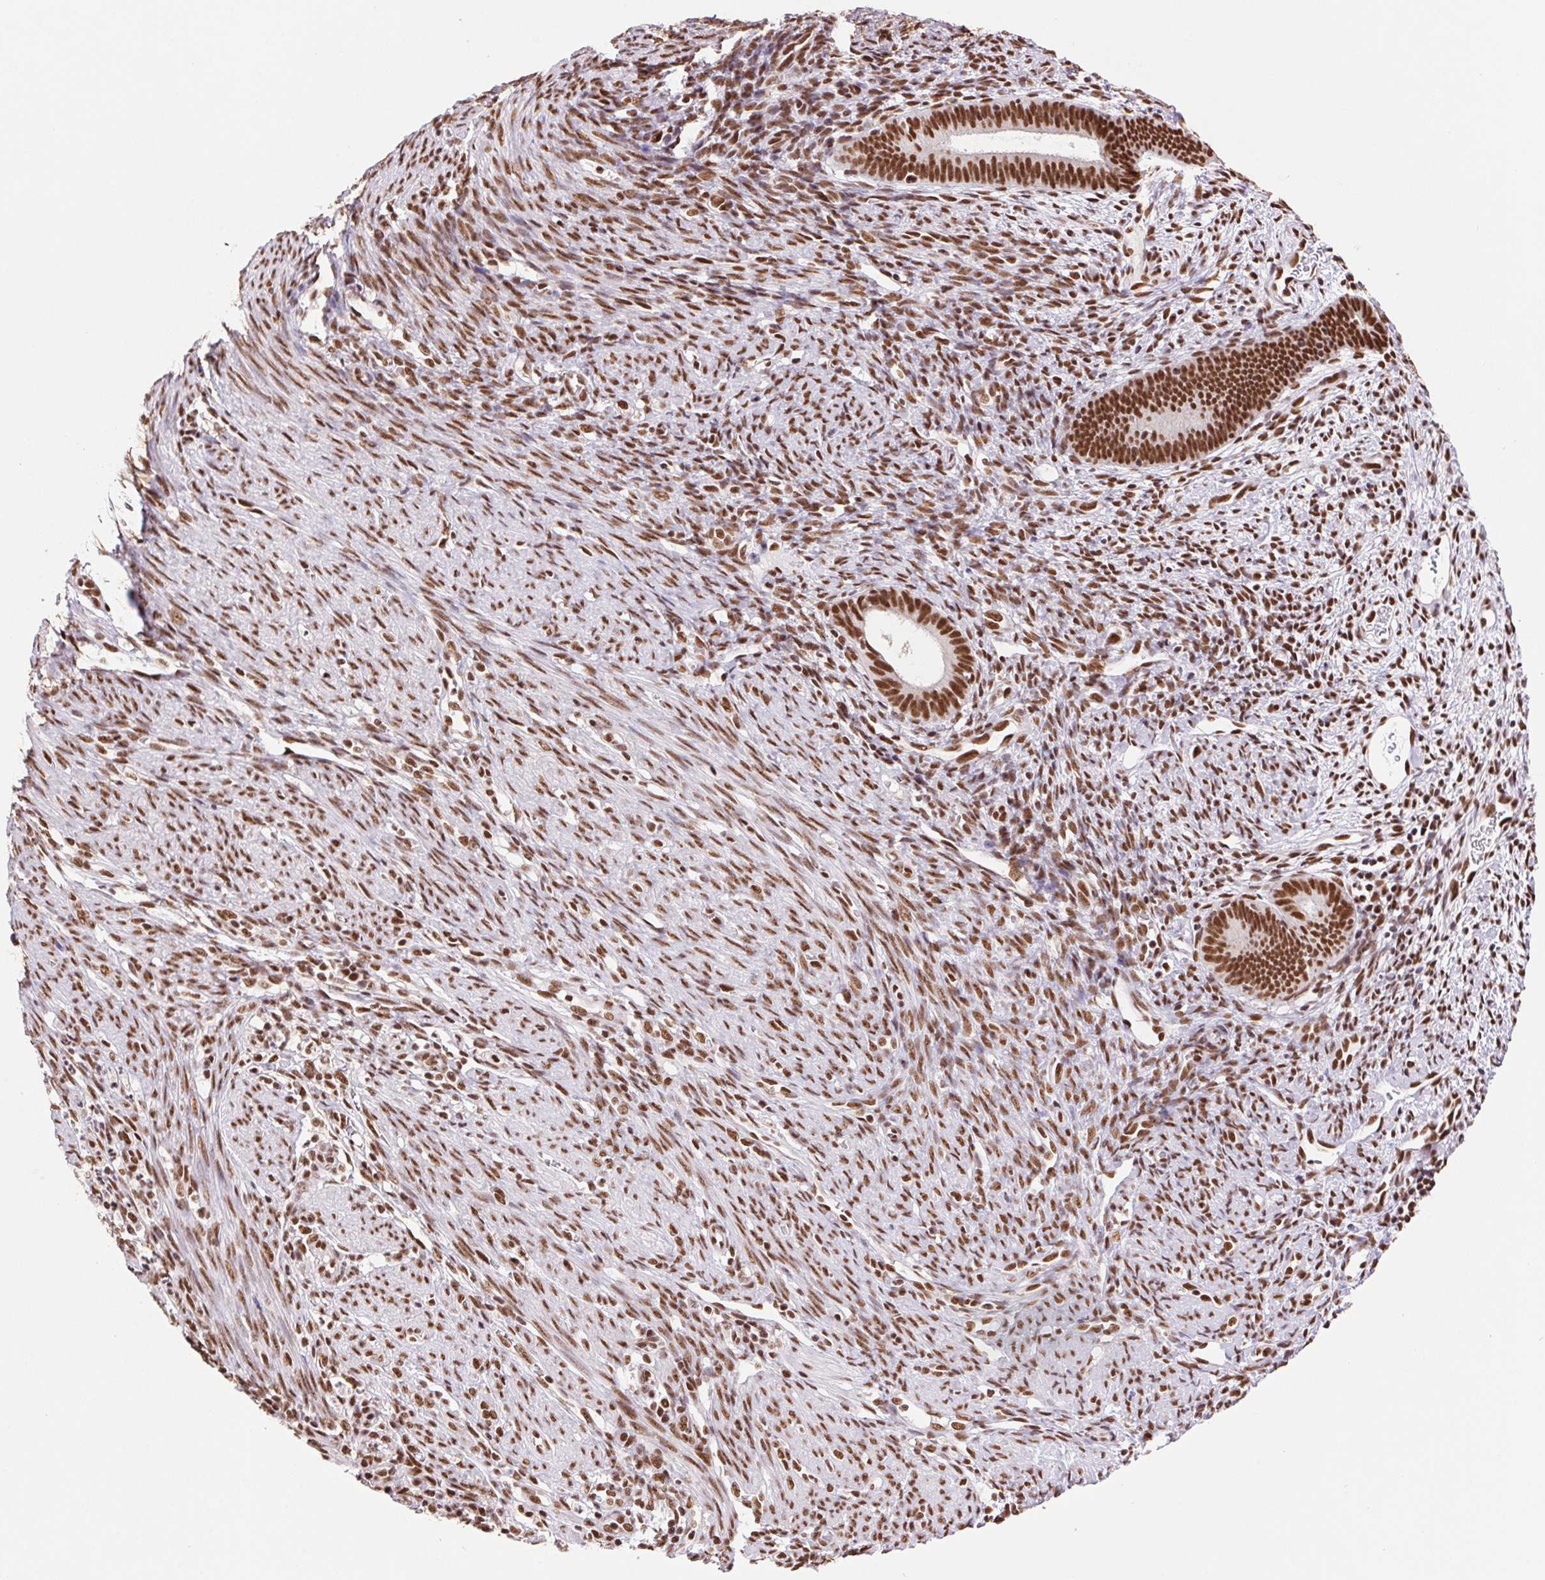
{"staining": {"intensity": "strong", "quantity": ">75%", "location": "nuclear"}, "tissue": "endometrial cancer", "cell_type": "Tumor cells", "image_type": "cancer", "snomed": [{"axis": "morphology", "description": "Adenocarcinoma, NOS"}, {"axis": "topography", "description": "Endometrium"}], "caption": "Immunohistochemical staining of endometrial cancer (adenocarcinoma) reveals strong nuclear protein expression in approximately >75% of tumor cells.", "gene": "ZNF207", "patient": {"sex": "female", "age": 51}}